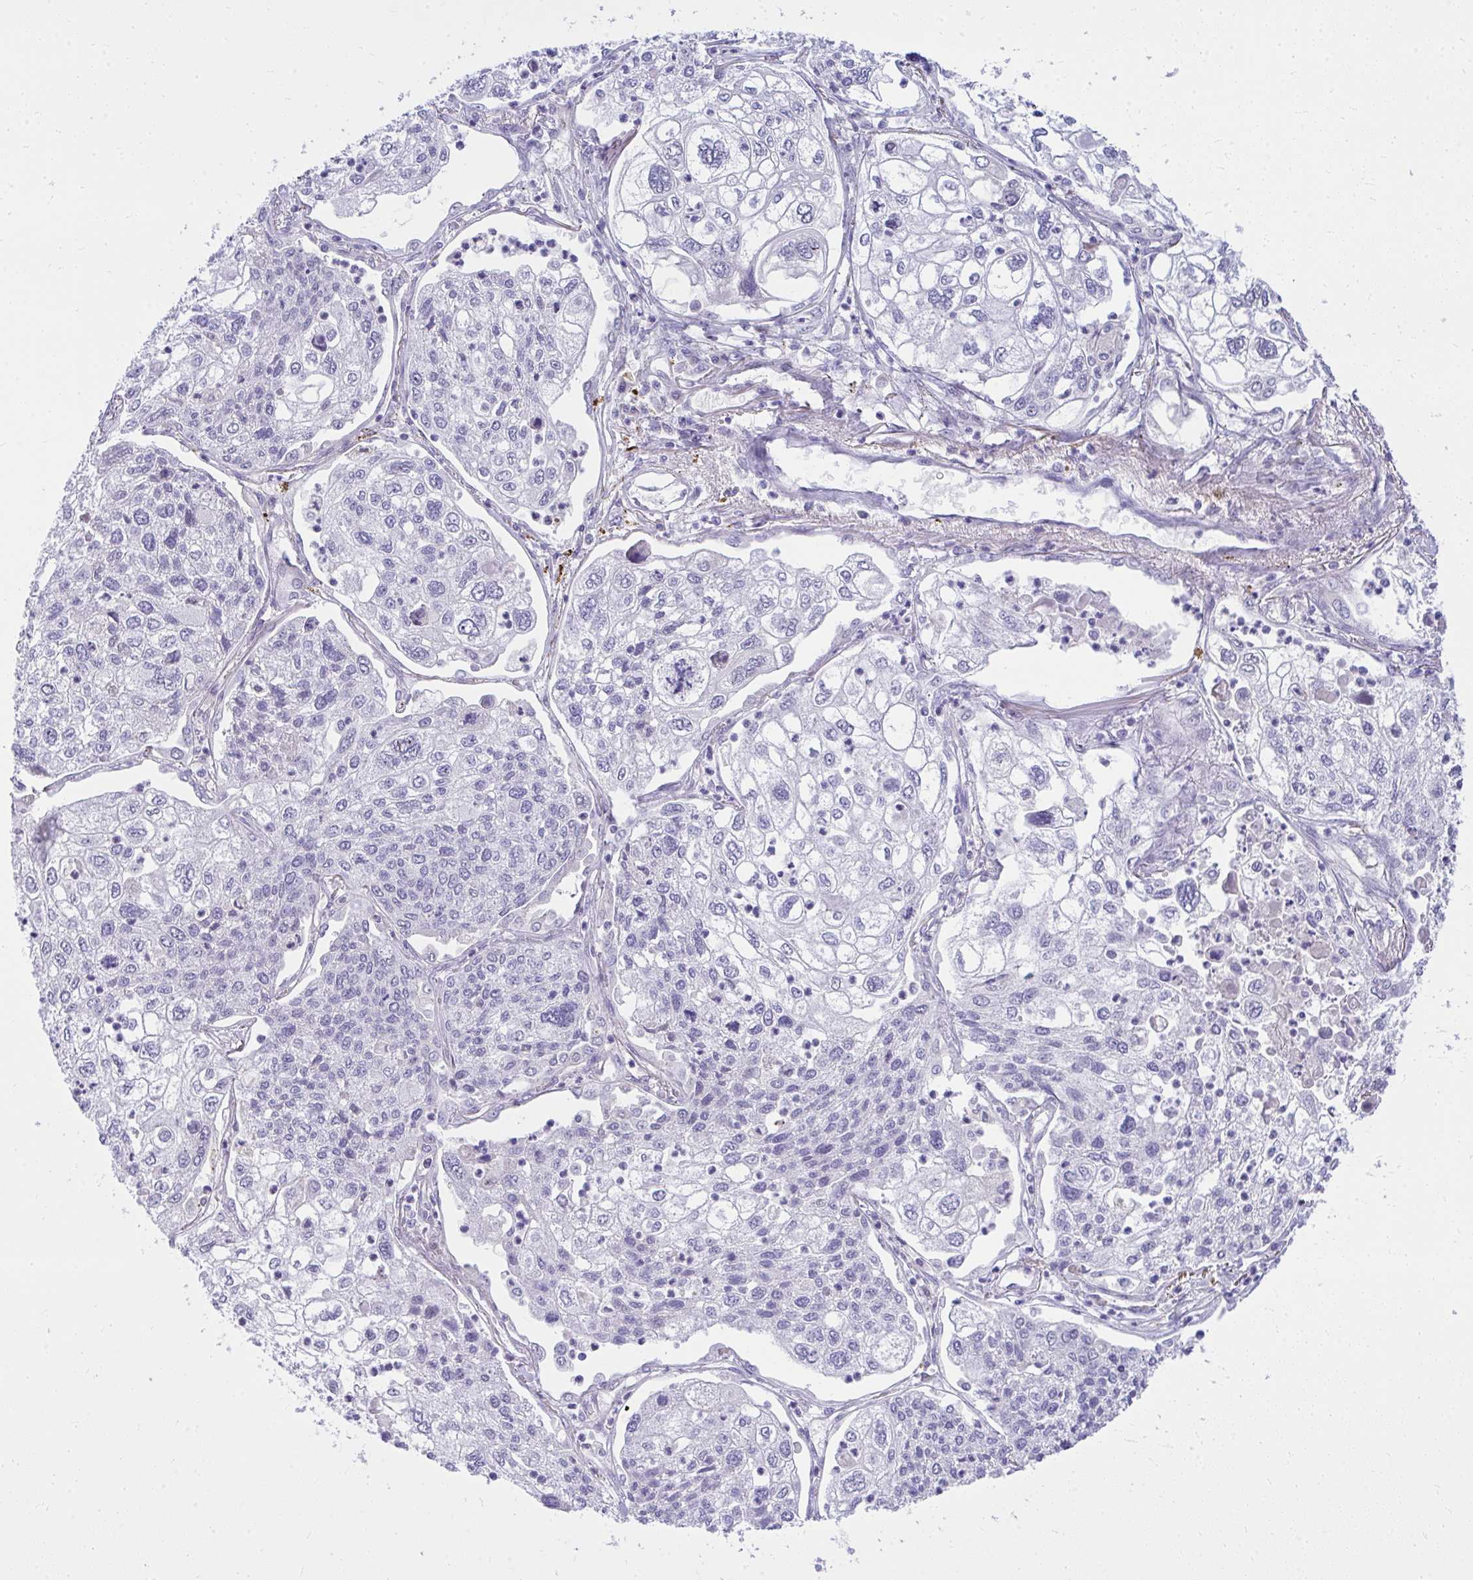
{"staining": {"intensity": "negative", "quantity": "none", "location": "none"}, "tissue": "lung cancer", "cell_type": "Tumor cells", "image_type": "cancer", "snomed": [{"axis": "morphology", "description": "Squamous cell carcinoma, NOS"}, {"axis": "topography", "description": "Lung"}], "caption": "Human lung cancer (squamous cell carcinoma) stained for a protein using immunohistochemistry shows no expression in tumor cells.", "gene": "LRRC36", "patient": {"sex": "male", "age": 74}}